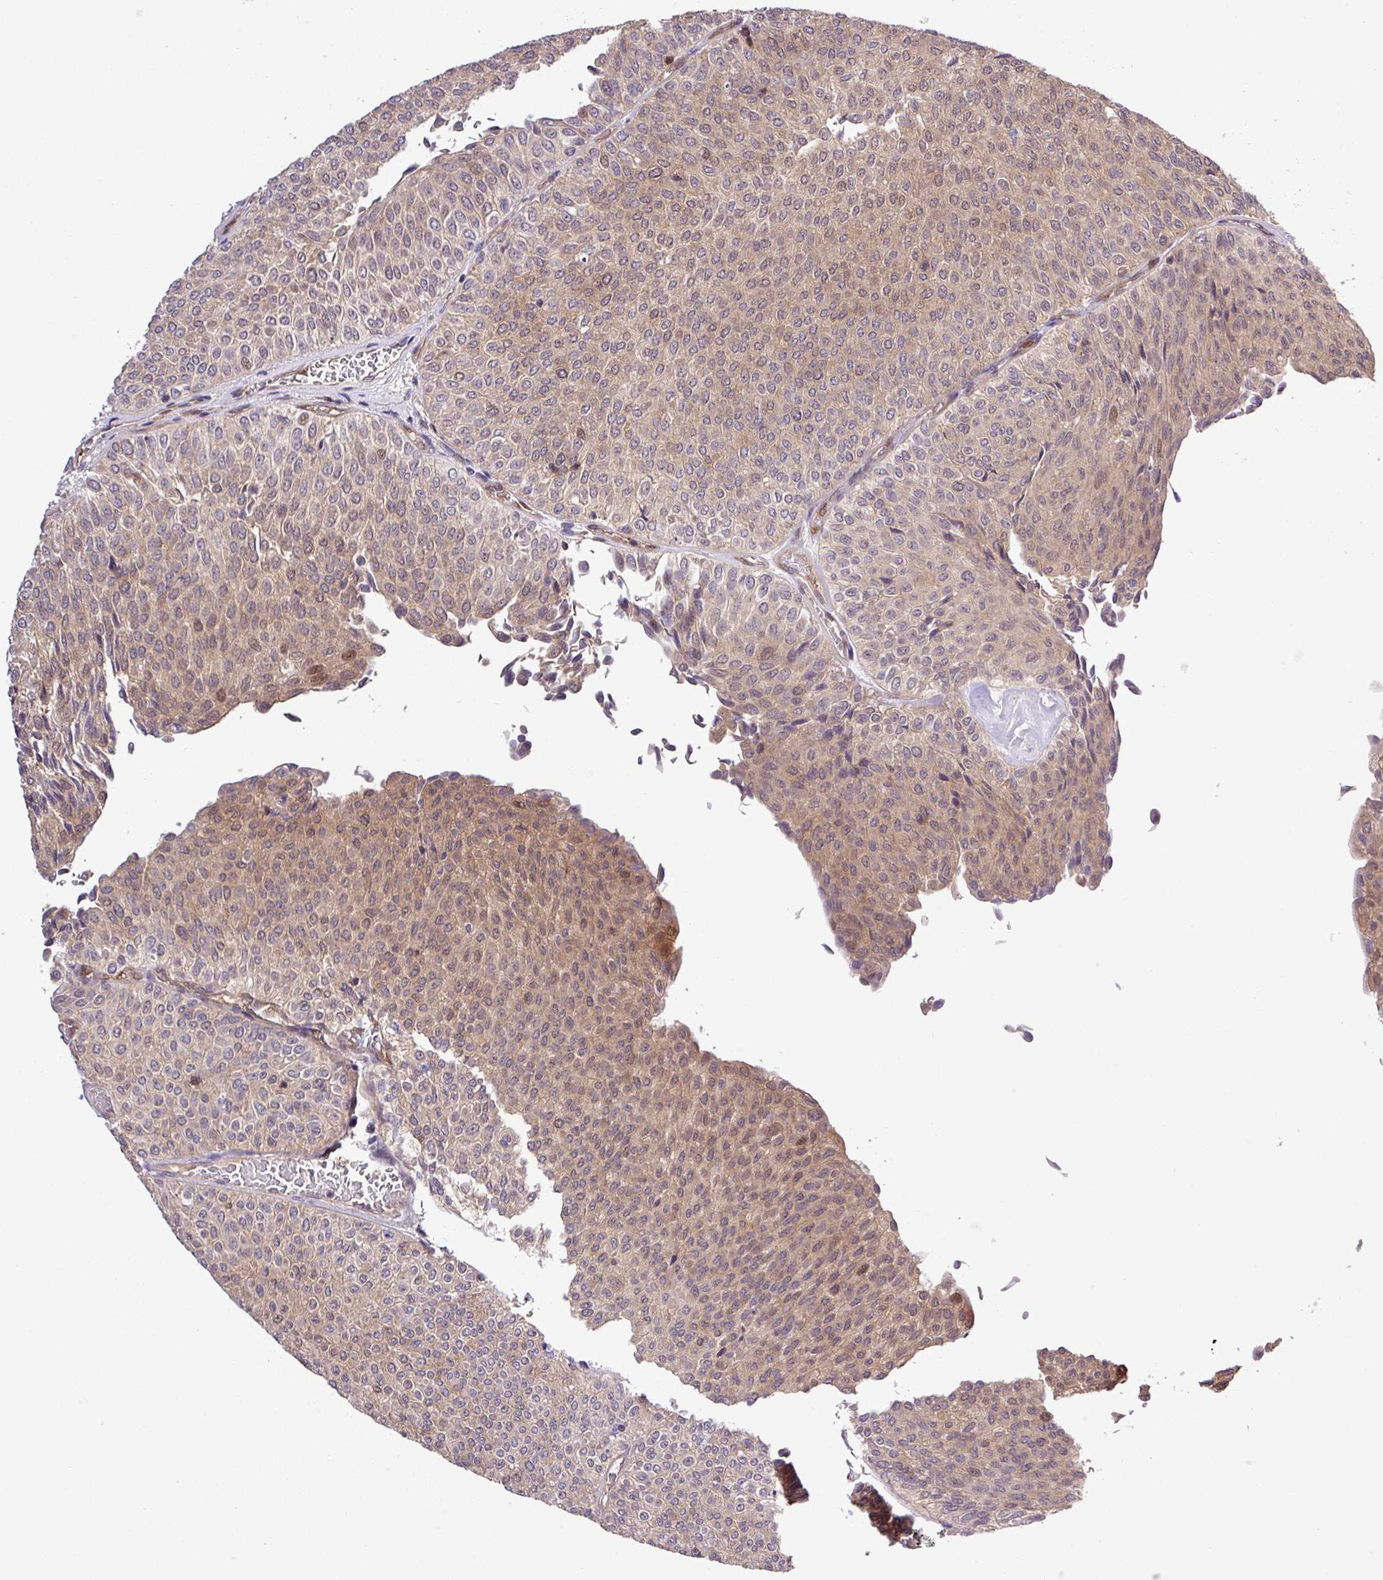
{"staining": {"intensity": "moderate", "quantity": "25%-75%", "location": "cytoplasmic/membranous,nuclear"}, "tissue": "urothelial cancer", "cell_type": "Tumor cells", "image_type": "cancer", "snomed": [{"axis": "morphology", "description": "Urothelial carcinoma, Low grade"}, {"axis": "topography", "description": "Urinary bladder"}], "caption": "Urothelial cancer stained for a protein demonstrates moderate cytoplasmic/membranous and nuclear positivity in tumor cells.", "gene": "CARHSP1", "patient": {"sex": "male", "age": 78}}